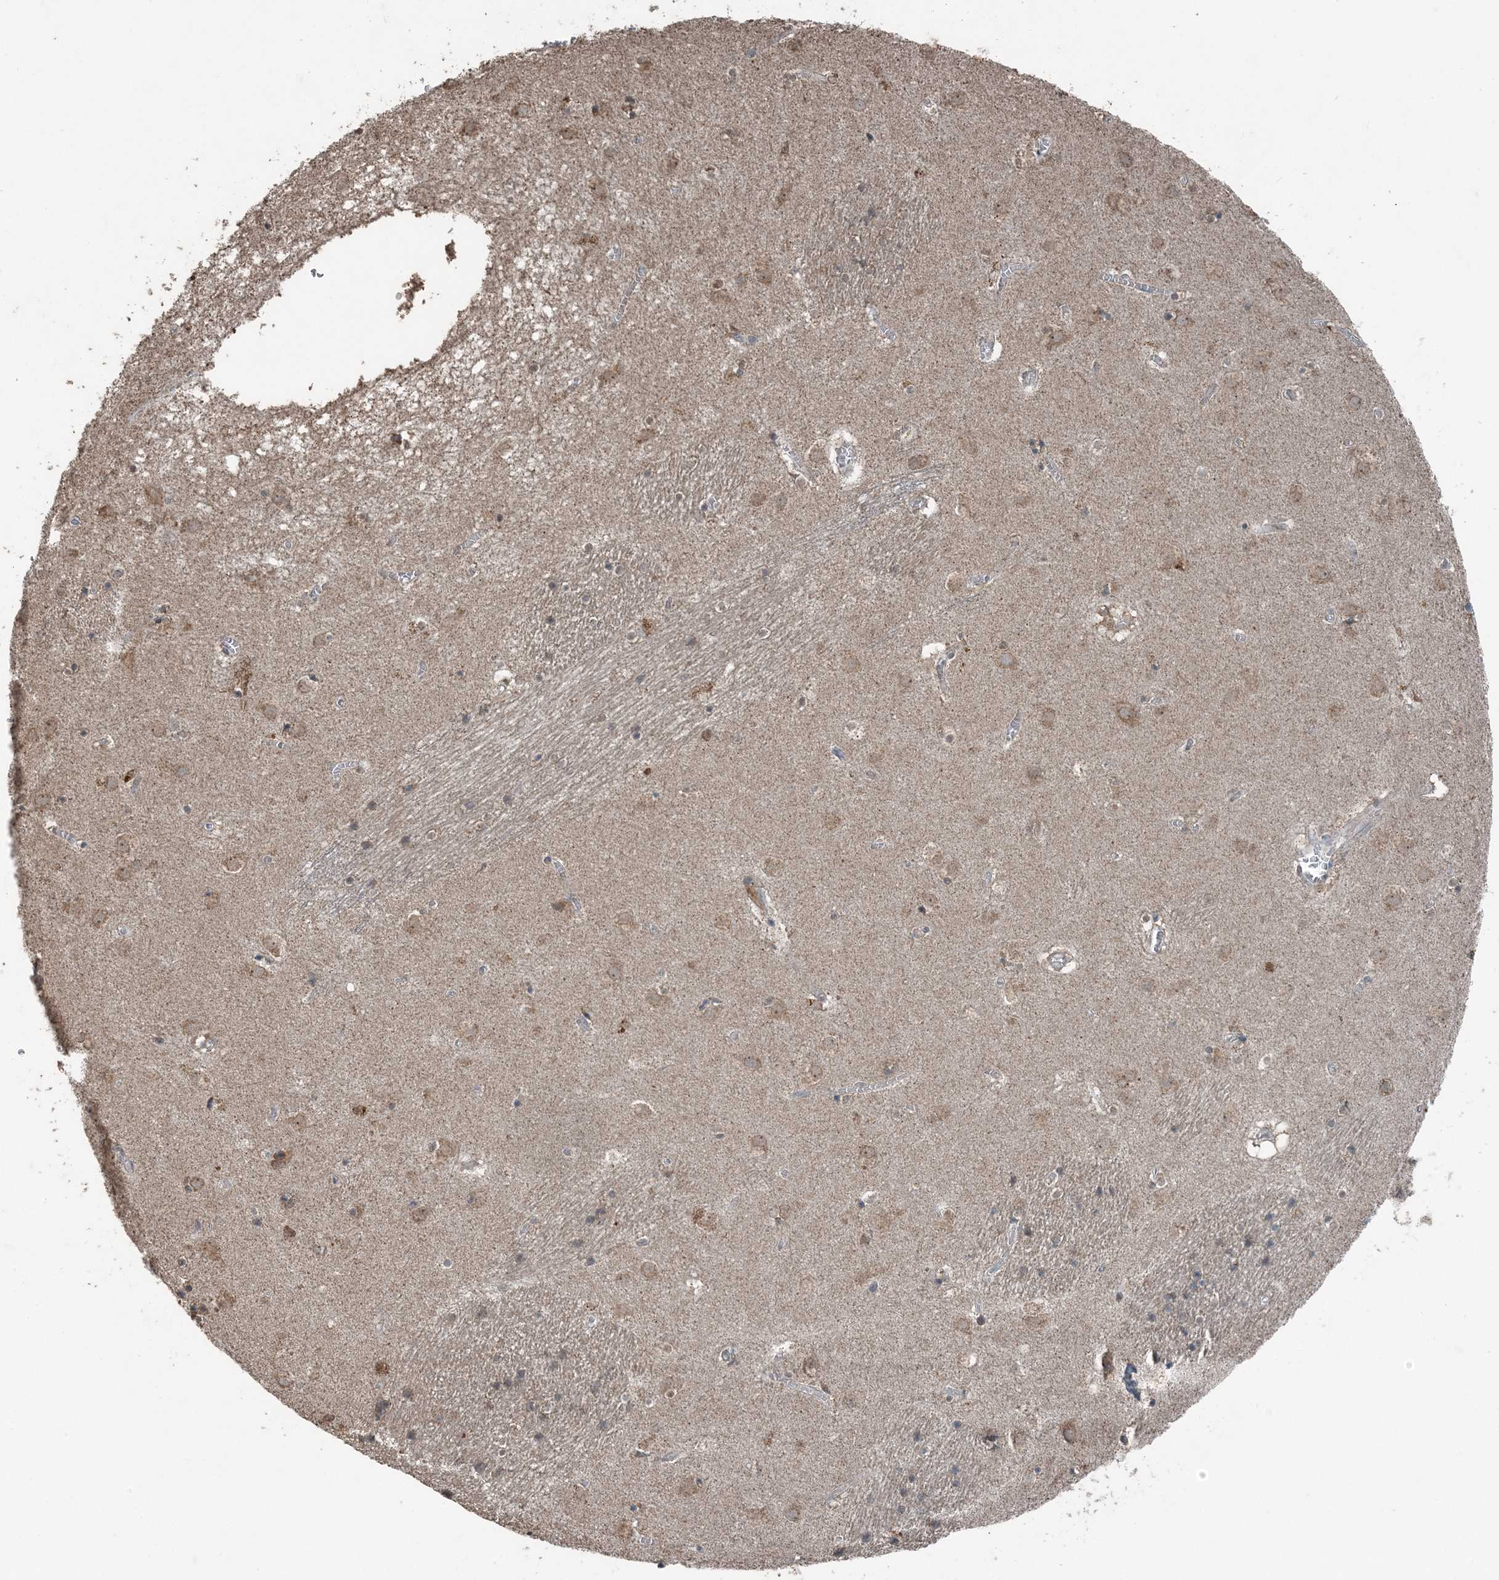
{"staining": {"intensity": "moderate", "quantity": "<25%", "location": "cytoplasmic/membranous,nuclear"}, "tissue": "caudate", "cell_type": "Glial cells", "image_type": "normal", "snomed": [{"axis": "morphology", "description": "Normal tissue, NOS"}, {"axis": "topography", "description": "Lateral ventricle wall"}], "caption": "This photomicrograph displays unremarkable caudate stained with immunohistochemistry (IHC) to label a protein in brown. The cytoplasmic/membranous,nuclear of glial cells show moderate positivity for the protein. Nuclei are counter-stained blue.", "gene": "GNL1", "patient": {"sex": "male", "age": 70}}